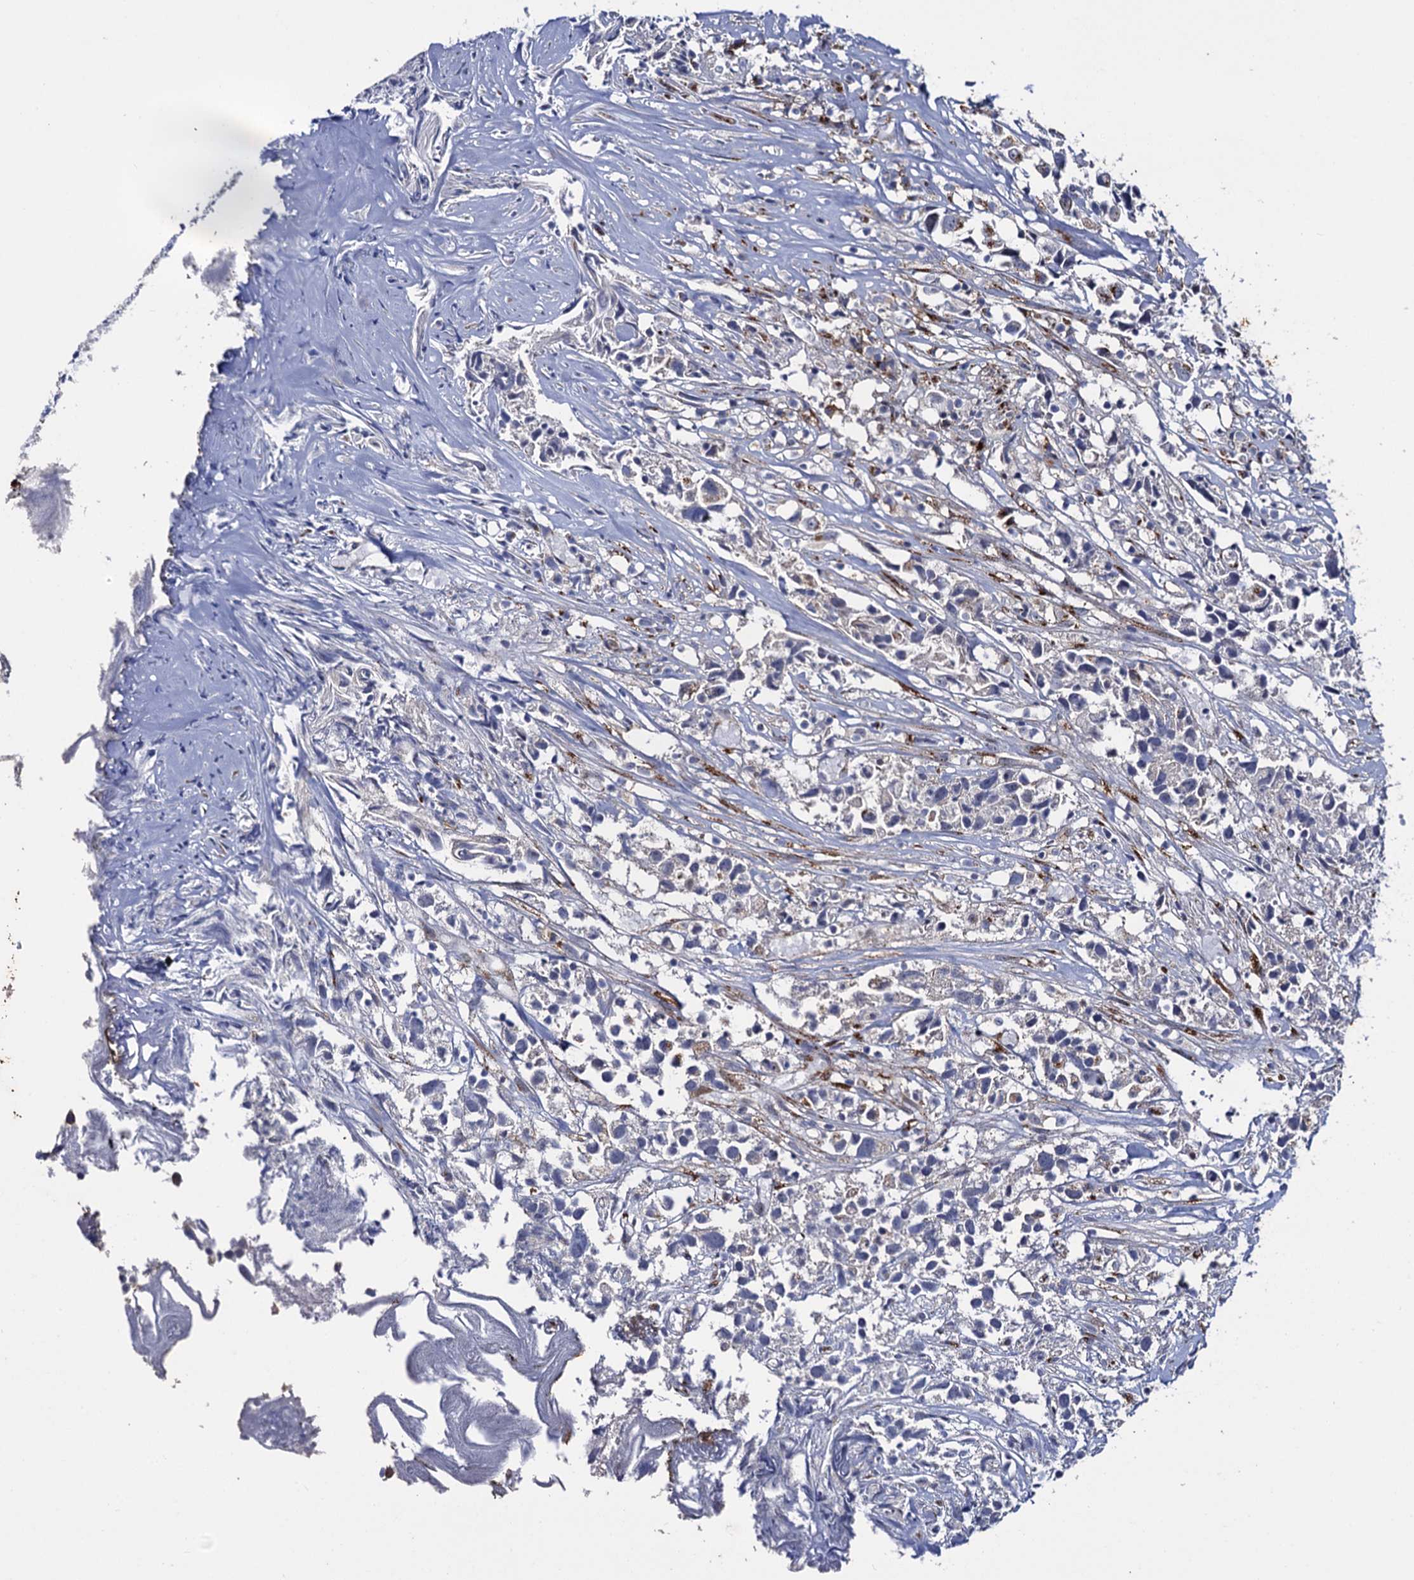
{"staining": {"intensity": "negative", "quantity": "none", "location": "none"}, "tissue": "urothelial cancer", "cell_type": "Tumor cells", "image_type": "cancer", "snomed": [{"axis": "morphology", "description": "Urothelial carcinoma, High grade"}, {"axis": "topography", "description": "Urinary bladder"}], "caption": "The histopathology image exhibits no staining of tumor cells in urothelial carcinoma (high-grade).", "gene": "THAP2", "patient": {"sex": "female", "age": 75}}